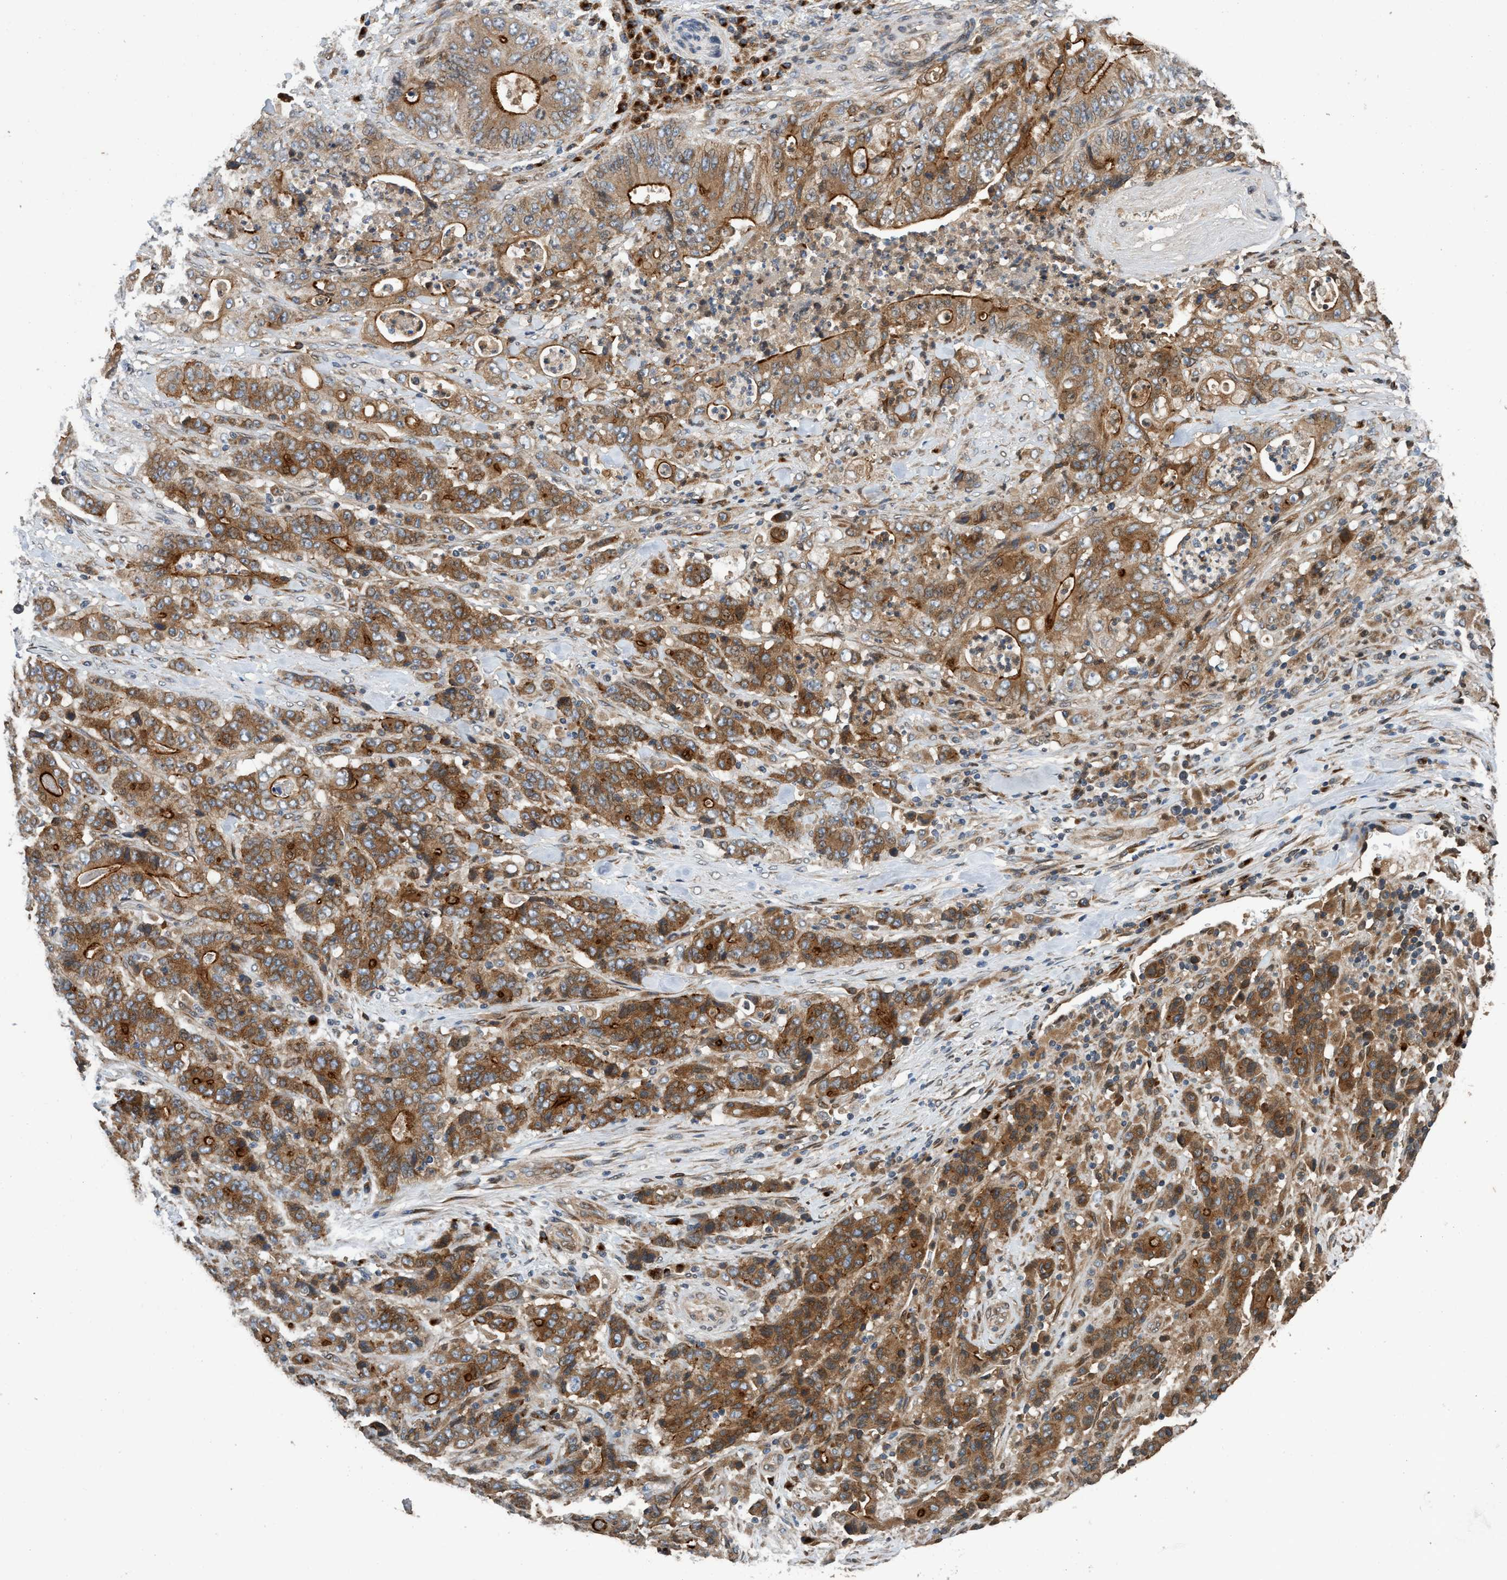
{"staining": {"intensity": "strong", "quantity": ">75%", "location": "cytoplasmic/membranous"}, "tissue": "stomach cancer", "cell_type": "Tumor cells", "image_type": "cancer", "snomed": [{"axis": "morphology", "description": "Adenocarcinoma, NOS"}, {"axis": "topography", "description": "Stomach"}], "caption": "Stomach adenocarcinoma stained for a protein (brown) demonstrates strong cytoplasmic/membranous positive staining in about >75% of tumor cells.", "gene": "MACC1", "patient": {"sex": "female", "age": 73}}